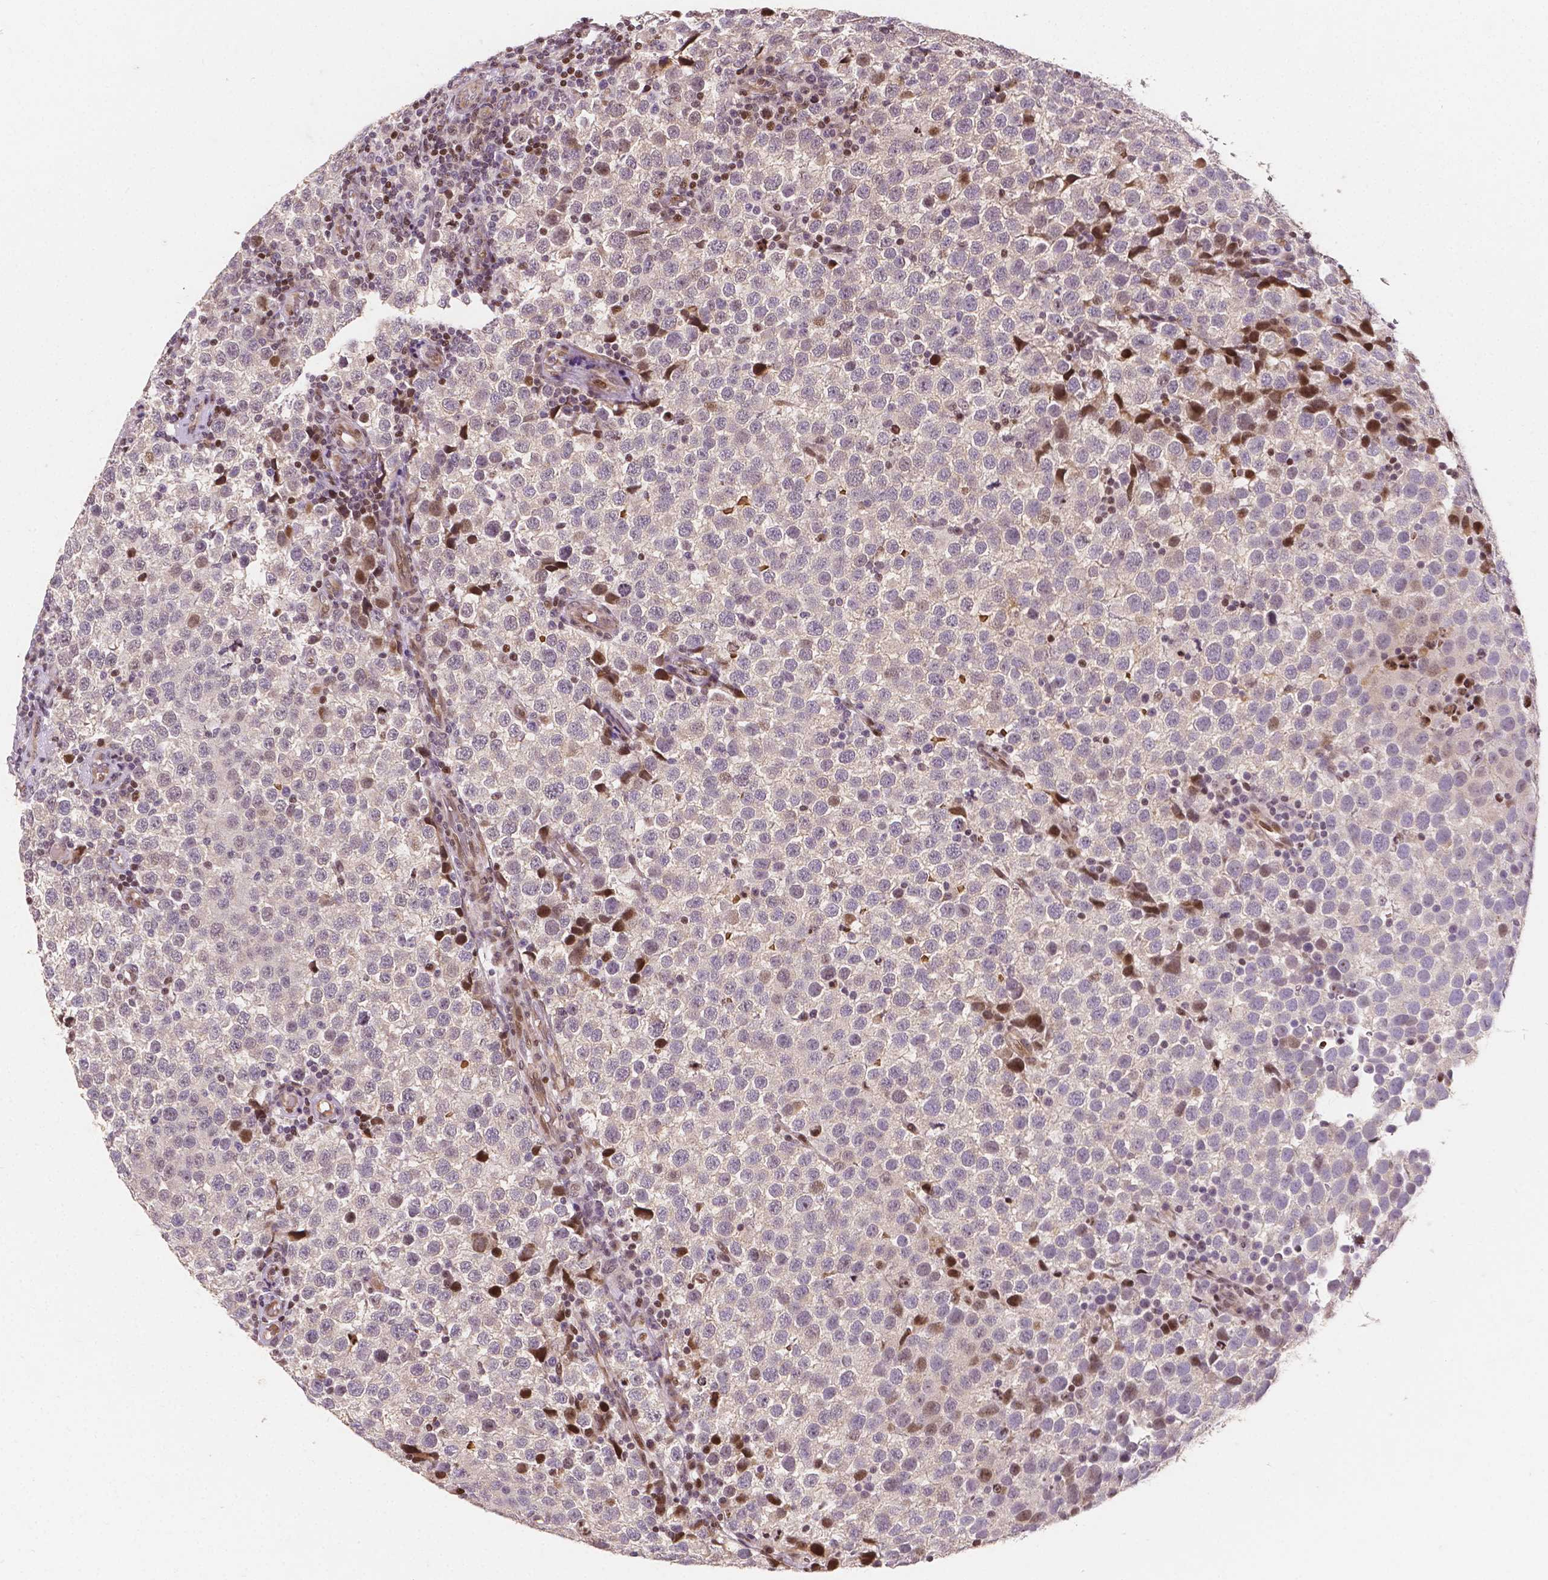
{"staining": {"intensity": "negative", "quantity": "none", "location": "none"}, "tissue": "testis cancer", "cell_type": "Tumor cells", "image_type": "cancer", "snomed": [{"axis": "morphology", "description": "Seminoma, NOS"}, {"axis": "topography", "description": "Testis"}], "caption": "Tumor cells are negative for protein expression in human testis cancer (seminoma).", "gene": "PTPN18", "patient": {"sex": "male", "age": 34}}